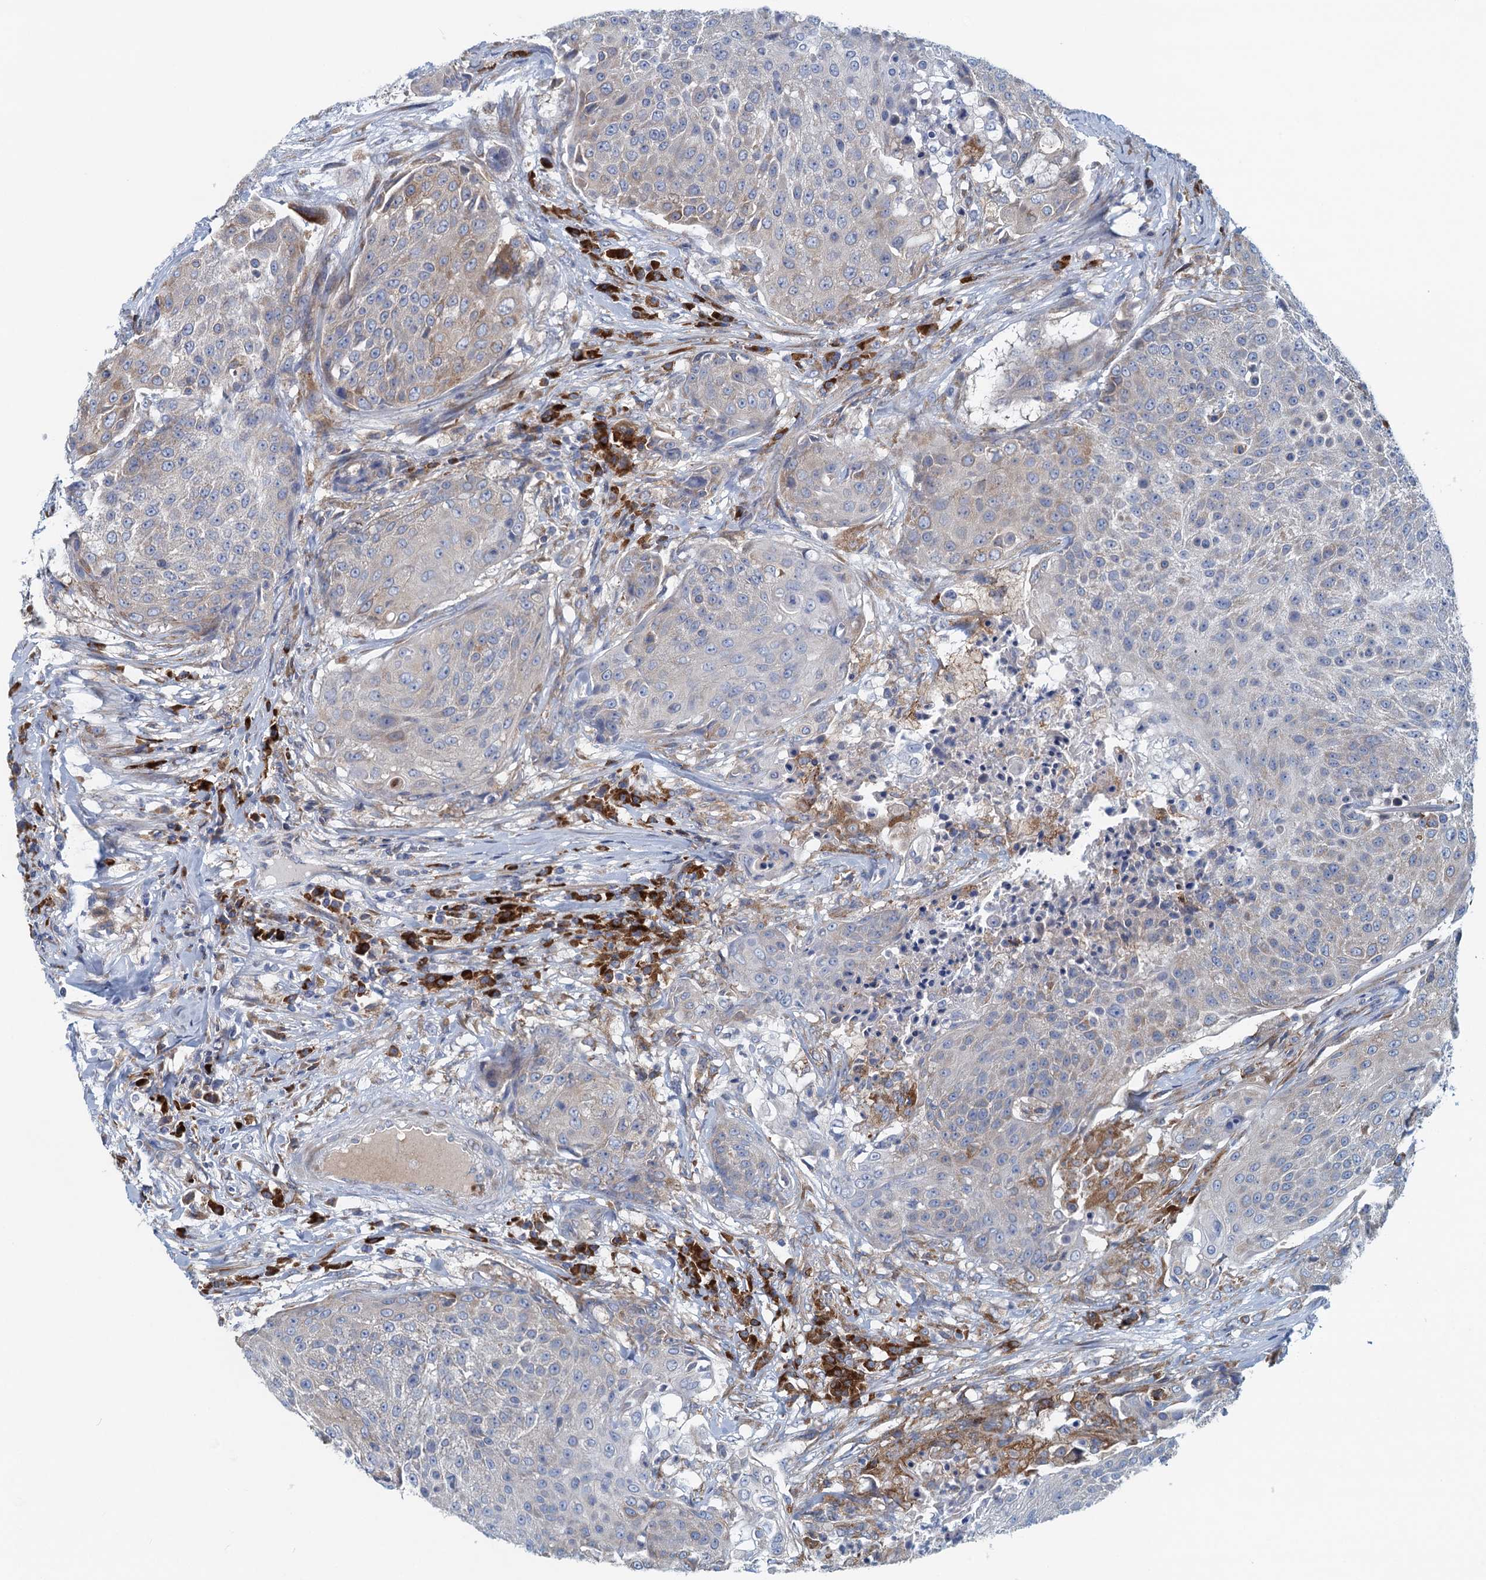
{"staining": {"intensity": "weak", "quantity": "<25%", "location": "cytoplasmic/membranous"}, "tissue": "urothelial cancer", "cell_type": "Tumor cells", "image_type": "cancer", "snomed": [{"axis": "morphology", "description": "Urothelial carcinoma, High grade"}, {"axis": "topography", "description": "Urinary bladder"}], "caption": "IHC micrograph of neoplastic tissue: human urothelial carcinoma (high-grade) stained with DAB demonstrates no significant protein expression in tumor cells.", "gene": "MYDGF", "patient": {"sex": "female", "age": 63}}